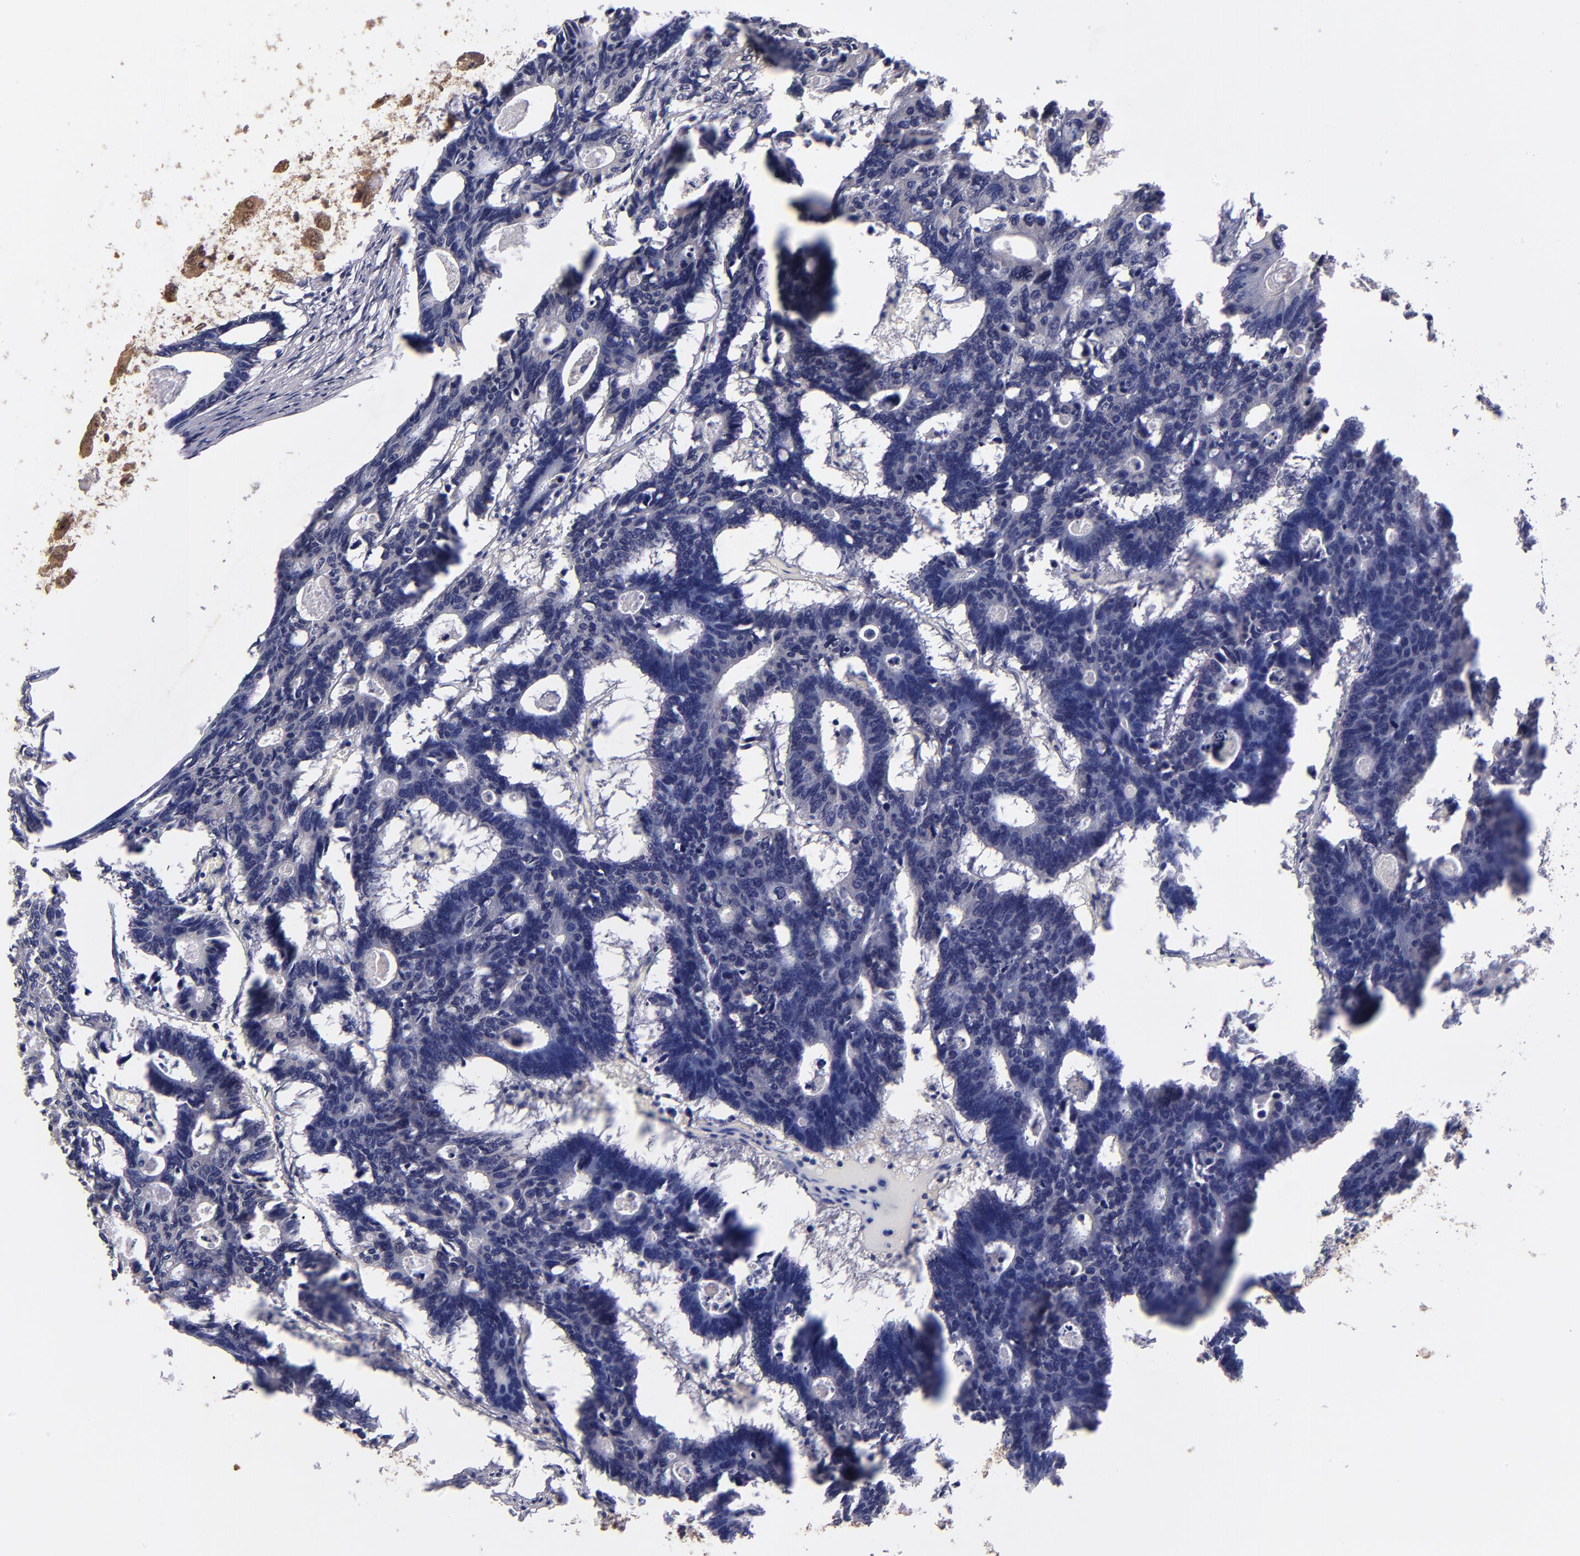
{"staining": {"intensity": "negative", "quantity": "none", "location": "none"}, "tissue": "colorectal cancer", "cell_type": "Tumor cells", "image_type": "cancer", "snomed": [{"axis": "morphology", "description": "Adenocarcinoma, NOS"}, {"axis": "topography", "description": "Colon"}], "caption": "Micrograph shows no protein expression in tumor cells of colorectal cancer (adenocarcinoma) tissue.", "gene": "ABHD12B", "patient": {"sex": "female", "age": 55}}